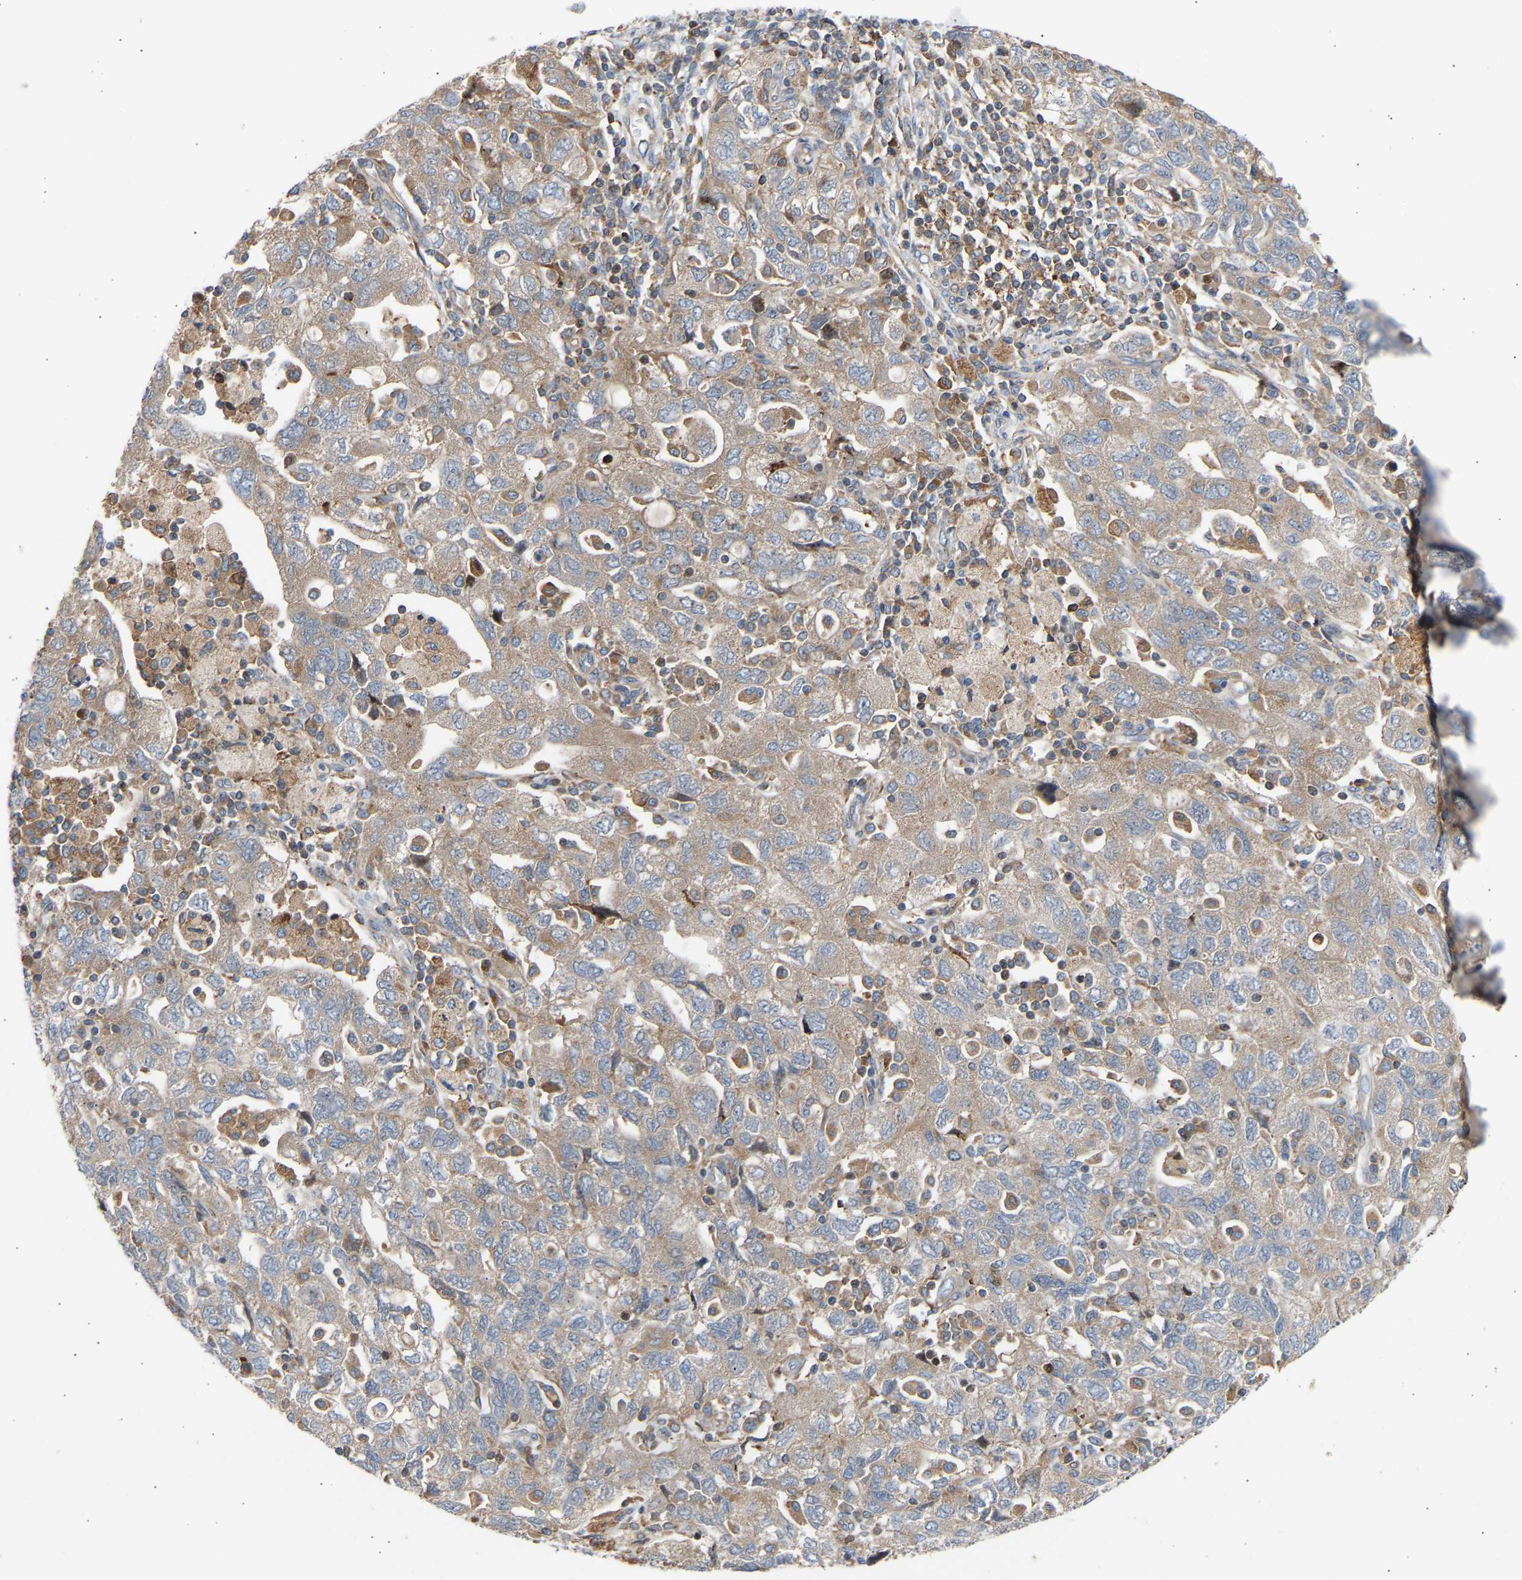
{"staining": {"intensity": "weak", "quantity": ">75%", "location": "cytoplasmic/membranous"}, "tissue": "ovarian cancer", "cell_type": "Tumor cells", "image_type": "cancer", "snomed": [{"axis": "morphology", "description": "Carcinoma, NOS"}, {"axis": "morphology", "description": "Cystadenocarcinoma, serous, NOS"}, {"axis": "topography", "description": "Ovary"}], "caption": "Immunohistochemical staining of human serous cystadenocarcinoma (ovarian) exhibits low levels of weak cytoplasmic/membranous protein expression in approximately >75% of tumor cells. (IHC, brightfield microscopy, high magnification).", "gene": "GCN1", "patient": {"sex": "female", "age": 69}}